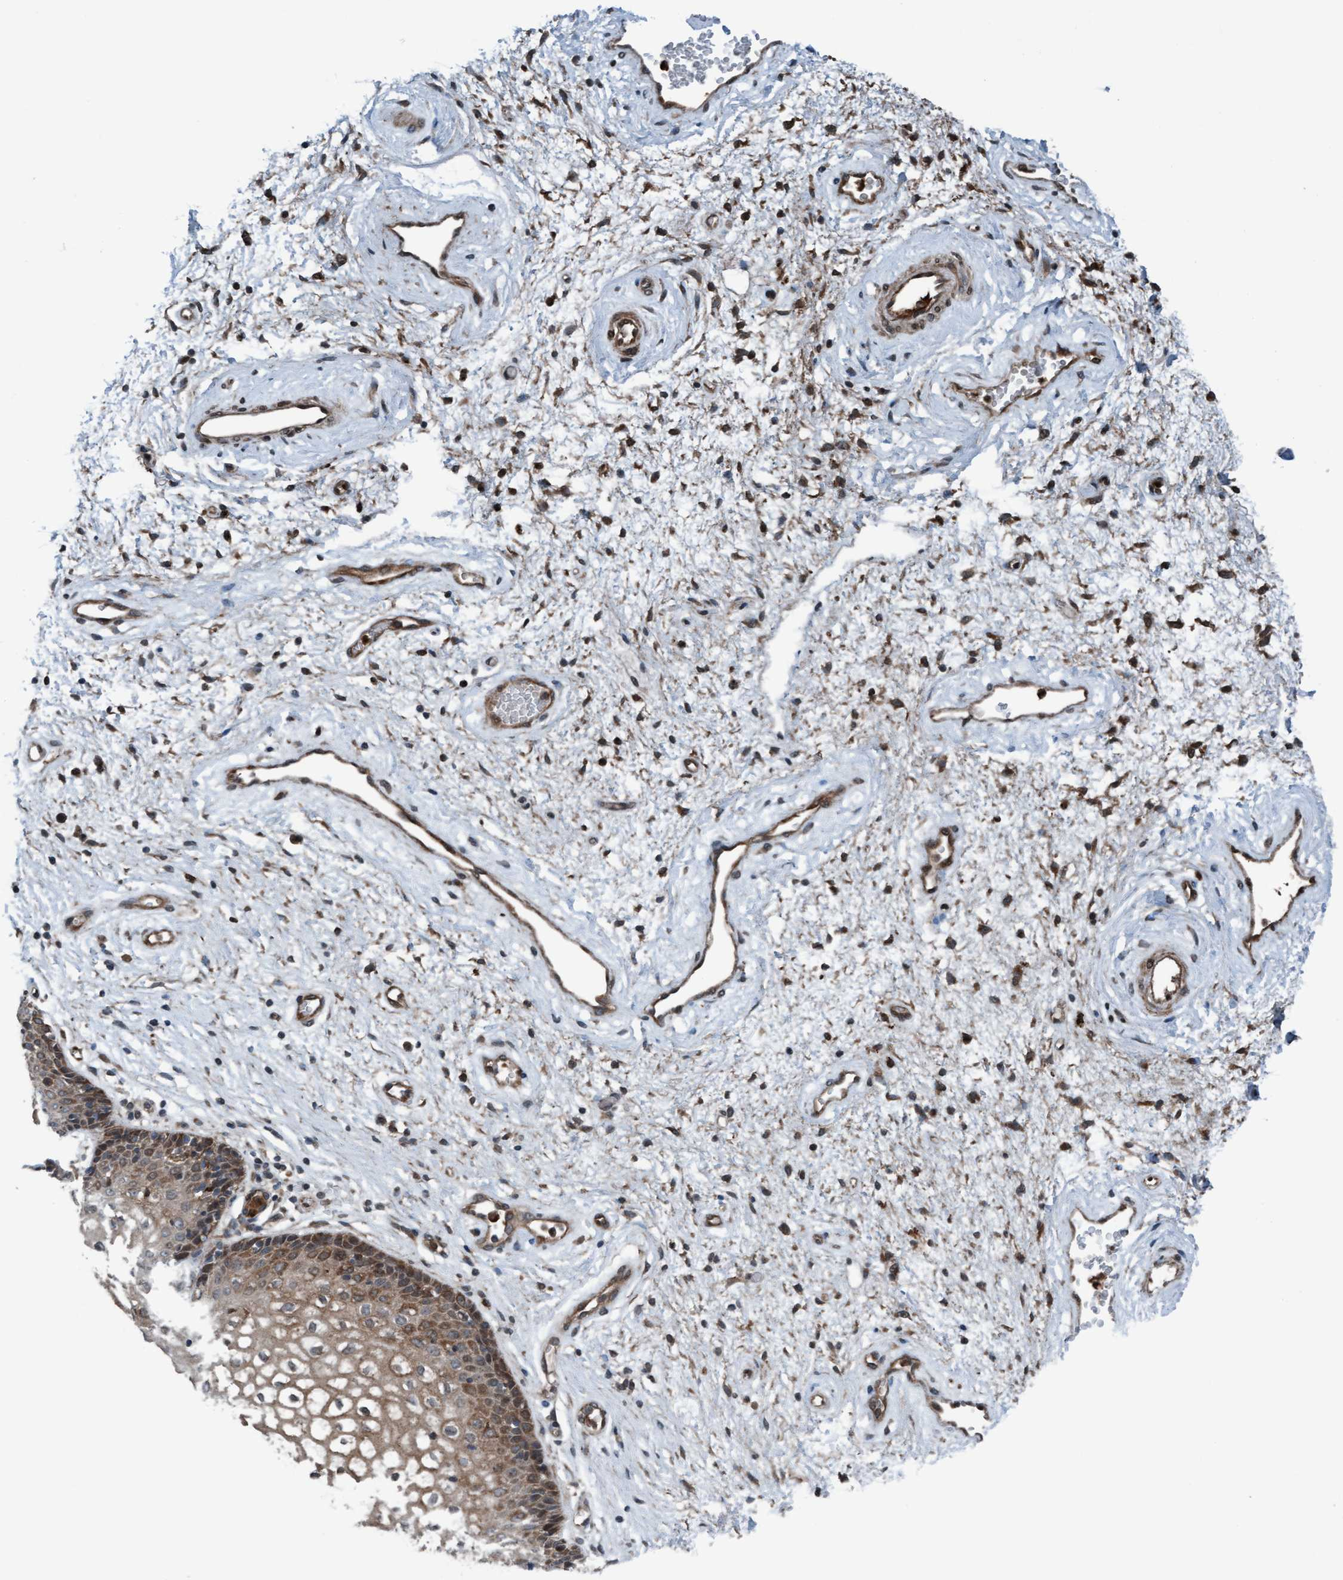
{"staining": {"intensity": "moderate", "quantity": ">75%", "location": "cytoplasmic/membranous"}, "tissue": "vagina", "cell_type": "Squamous epithelial cells", "image_type": "normal", "snomed": [{"axis": "morphology", "description": "Normal tissue, NOS"}, {"axis": "topography", "description": "Vagina"}], "caption": "Immunohistochemical staining of benign human vagina demonstrates moderate cytoplasmic/membranous protein expression in about >75% of squamous epithelial cells.", "gene": "PLXNB2", "patient": {"sex": "female", "age": 34}}